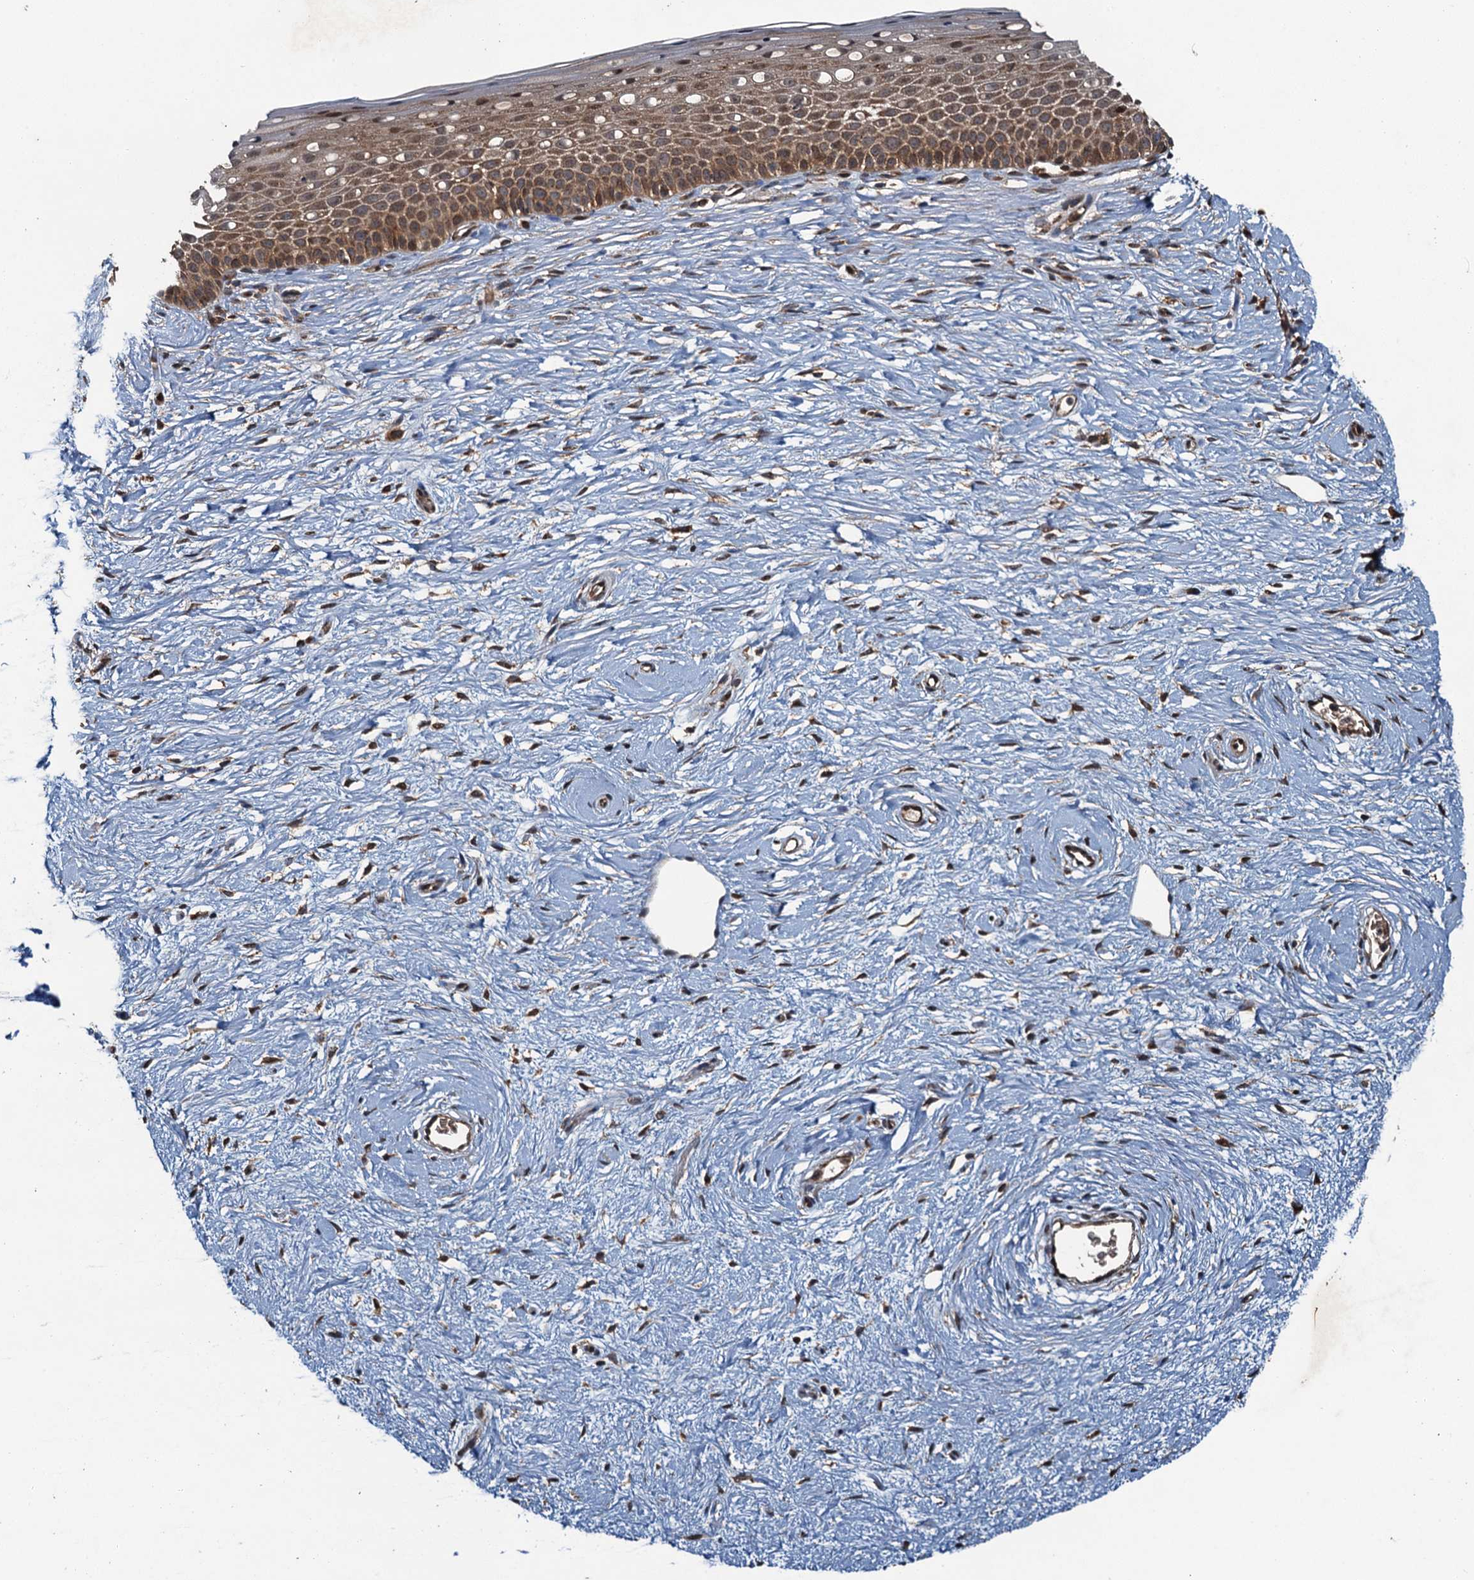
{"staining": {"intensity": "moderate", "quantity": "25%-75%", "location": "cytoplasmic/membranous"}, "tissue": "cervix", "cell_type": "Glandular cells", "image_type": "normal", "snomed": [{"axis": "morphology", "description": "Normal tissue, NOS"}, {"axis": "topography", "description": "Cervix"}], "caption": "A high-resolution photomicrograph shows immunohistochemistry (IHC) staining of benign cervix, which exhibits moderate cytoplasmic/membranous positivity in approximately 25%-75% of glandular cells. (Stains: DAB in brown, nuclei in blue, Microscopy: brightfield microscopy at high magnification).", "gene": "SNX32", "patient": {"sex": "female", "age": 57}}